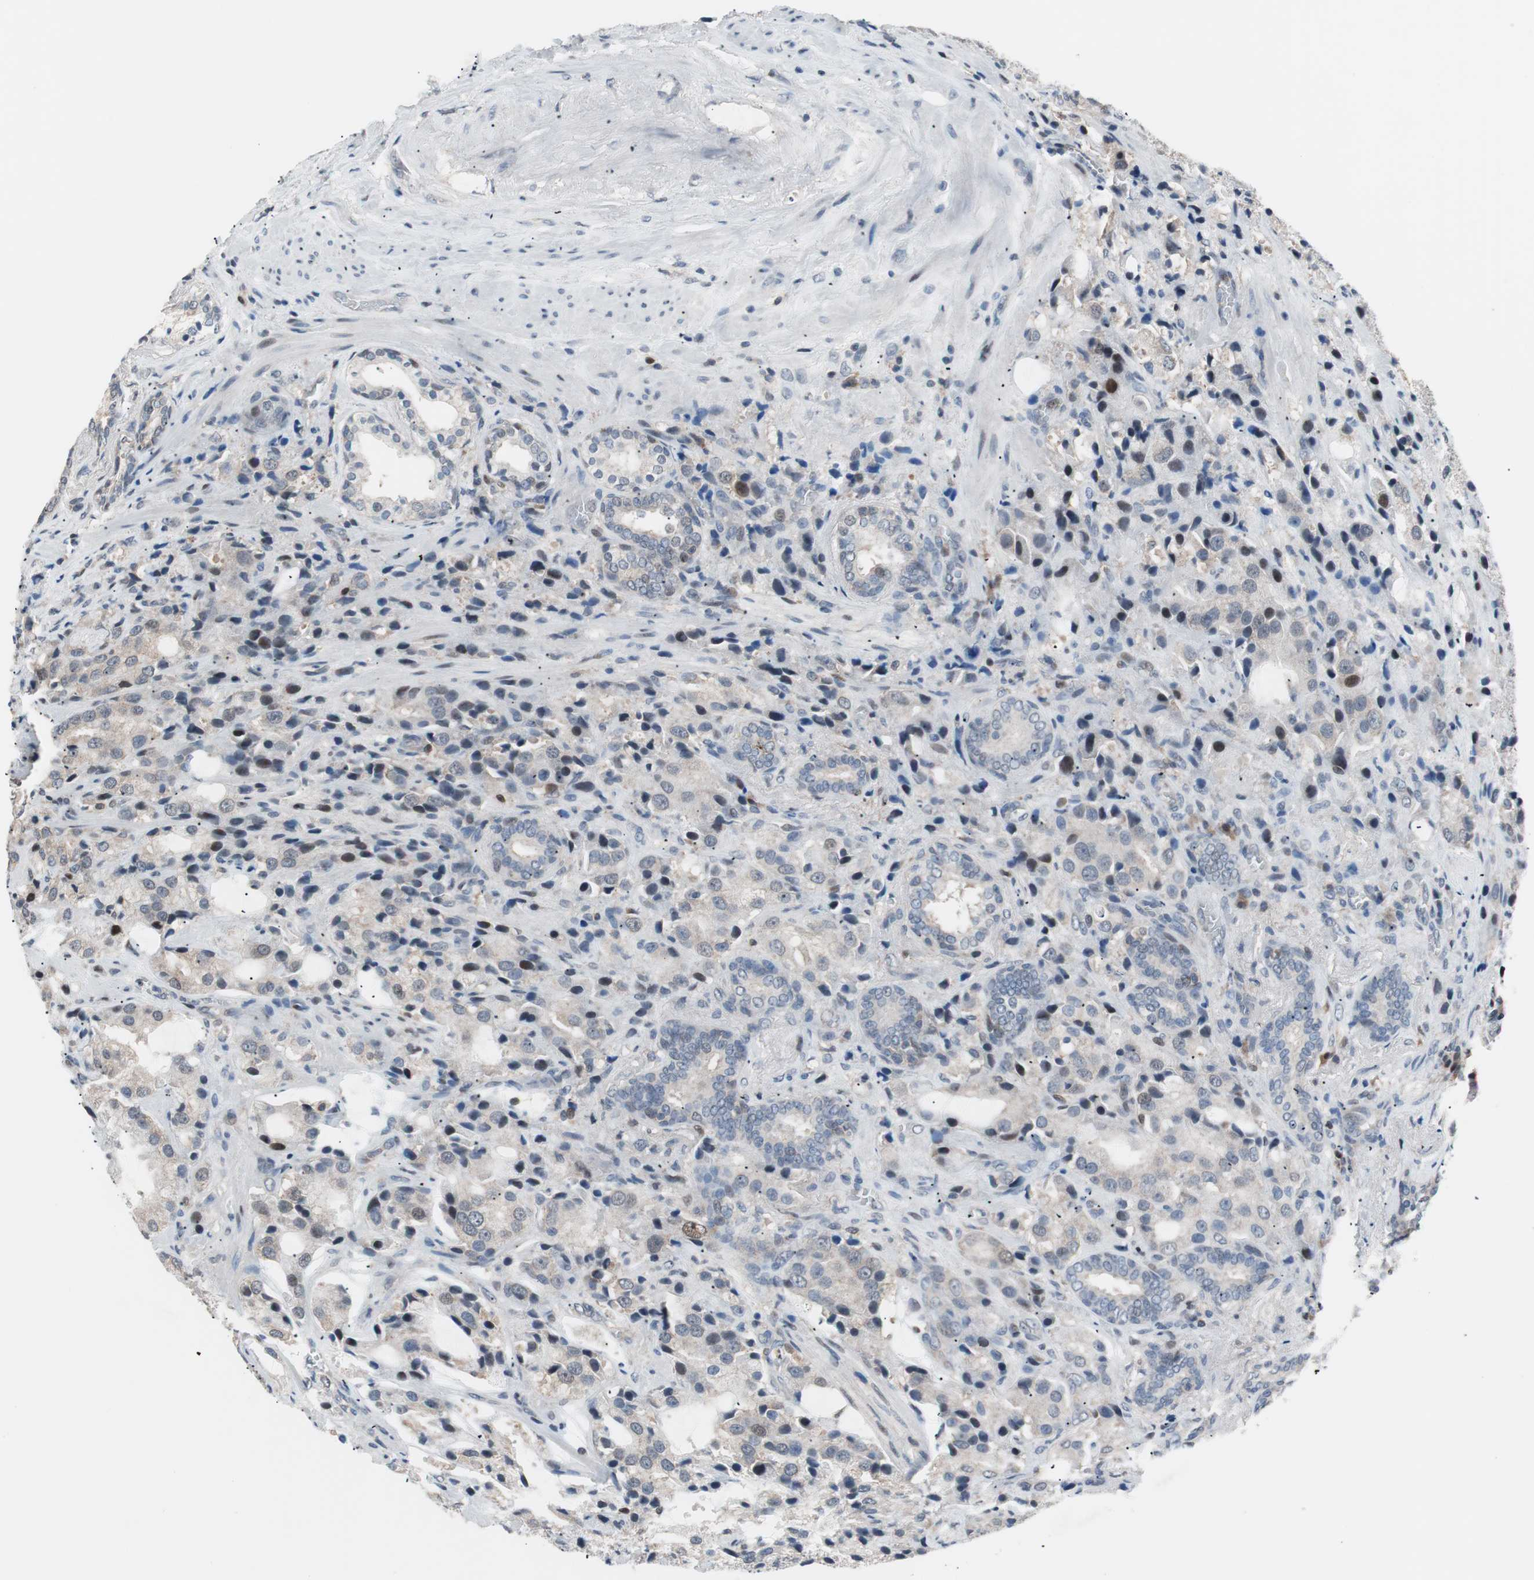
{"staining": {"intensity": "weak", "quantity": "<25%", "location": "cytoplasmic/membranous"}, "tissue": "prostate cancer", "cell_type": "Tumor cells", "image_type": "cancer", "snomed": [{"axis": "morphology", "description": "Adenocarcinoma, High grade"}, {"axis": "topography", "description": "Prostate"}], "caption": "Histopathology image shows no significant protein staining in tumor cells of high-grade adenocarcinoma (prostate).", "gene": "POLH", "patient": {"sex": "male", "age": 70}}